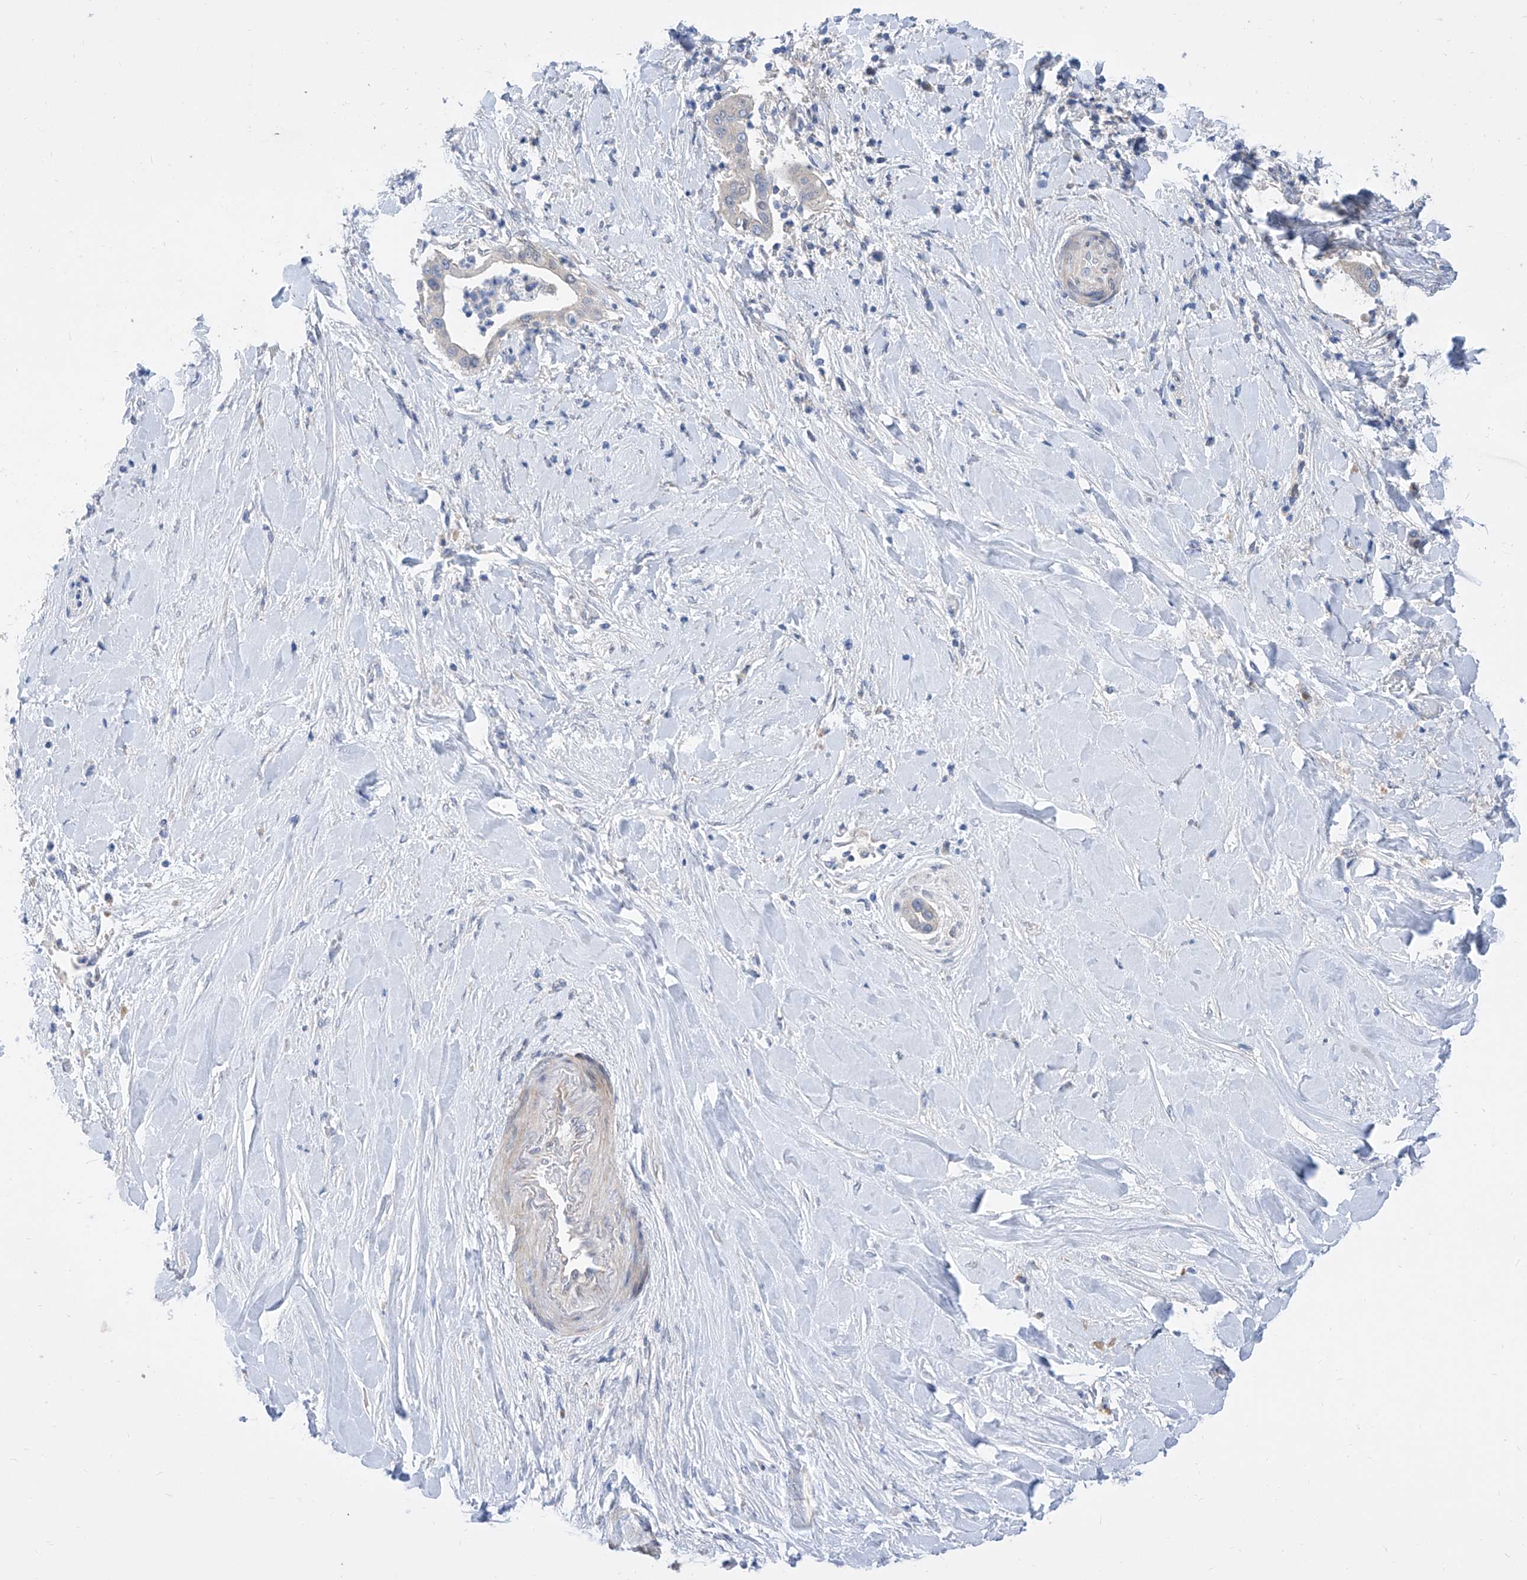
{"staining": {"intensity": "negative", "quantity": "none", "location": "none"}, "tissue": "liver cancer", "cell_type": "Tumor cells", "image_type": "cancer", "snomed": [{"axis": "morphology", "description": "Cholangiocarcinoma"}, {"axis": "topography", "description": "Liver"}], "caption": "This is an immunohistochemistry histopathology image of cholangiocarcinoma (liver). There is no expression in tumor cells.", "gene": "SRBD1", "patient": {"sex": "female", "age": 54}}